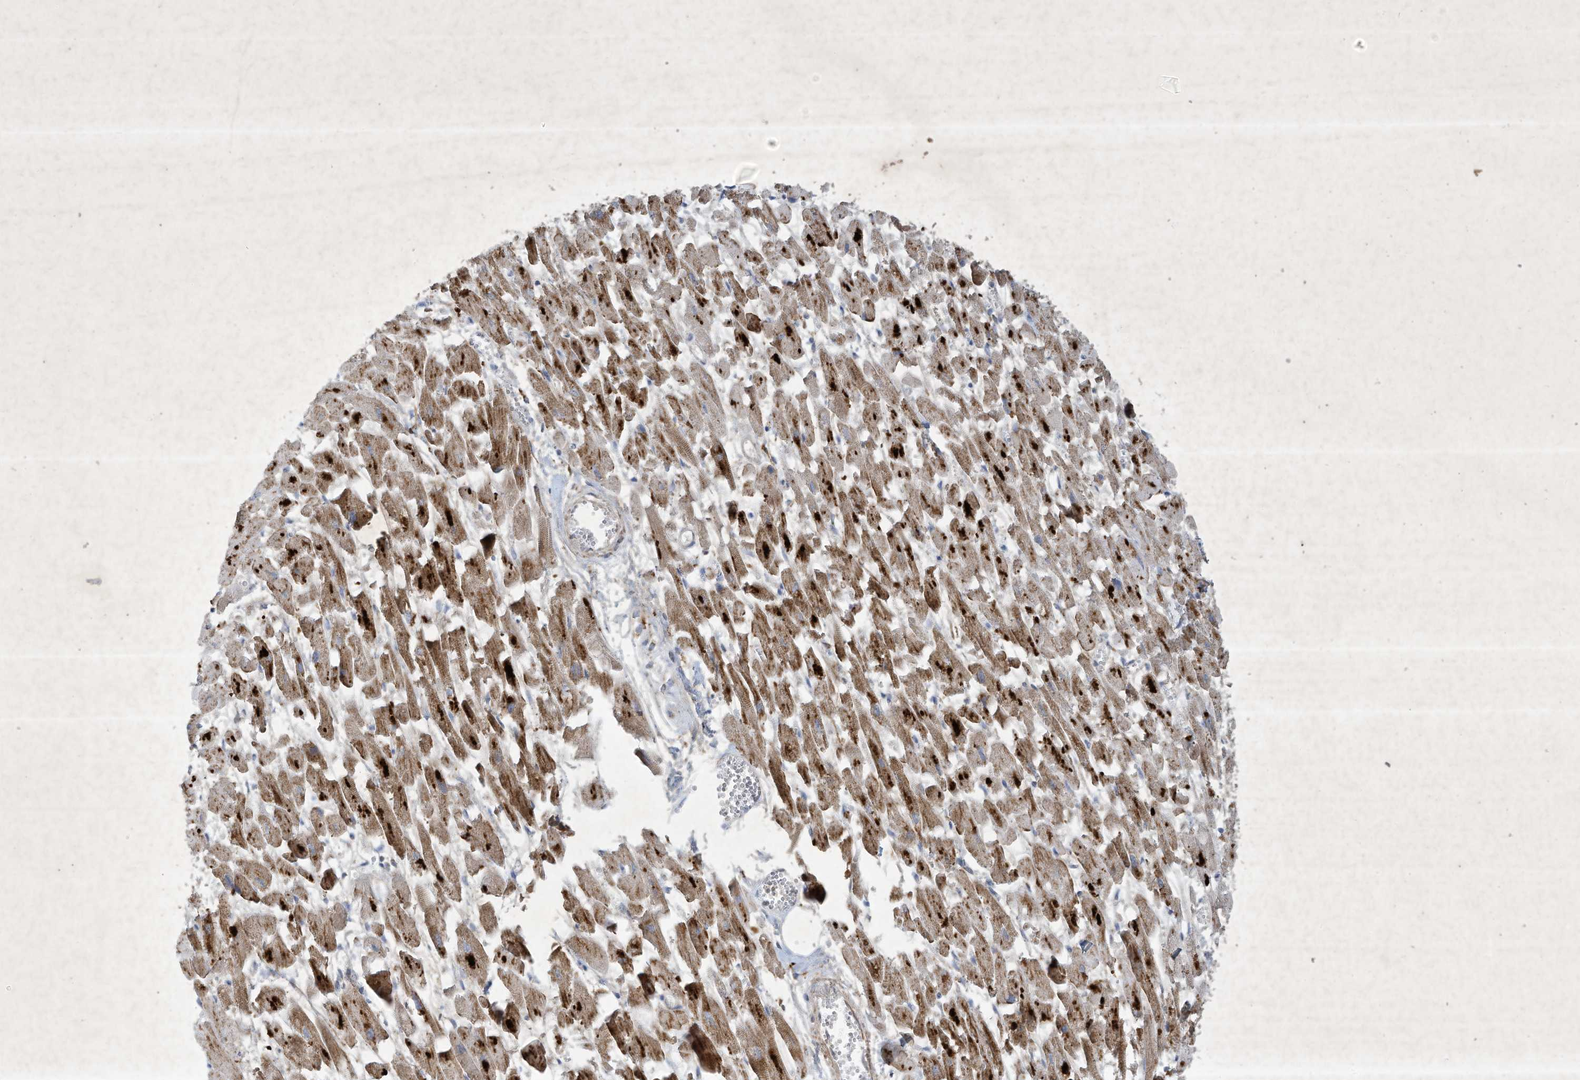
{"staining": {"intensity": "moderate", "quantity": ">75%", "location": "cytoplasmic/membranous"}, "tissue": "heart muscle", "cell_type": "Cardiomyocytes", "image_type": "normal", "snomed": [{"axis": "morphology", "description": "Normal tissue, NOS"}, {"axis": "topography", "description": "Heart"}], "caption": "Protein expression by immunohistochemistry reveals moderate cytoplasmic/membranous staining in approximately >75% of cardiomyocytes in benign heart muscle.", "gene": "SYNJ2", "patient": {"sex": "female", "age": 64}}